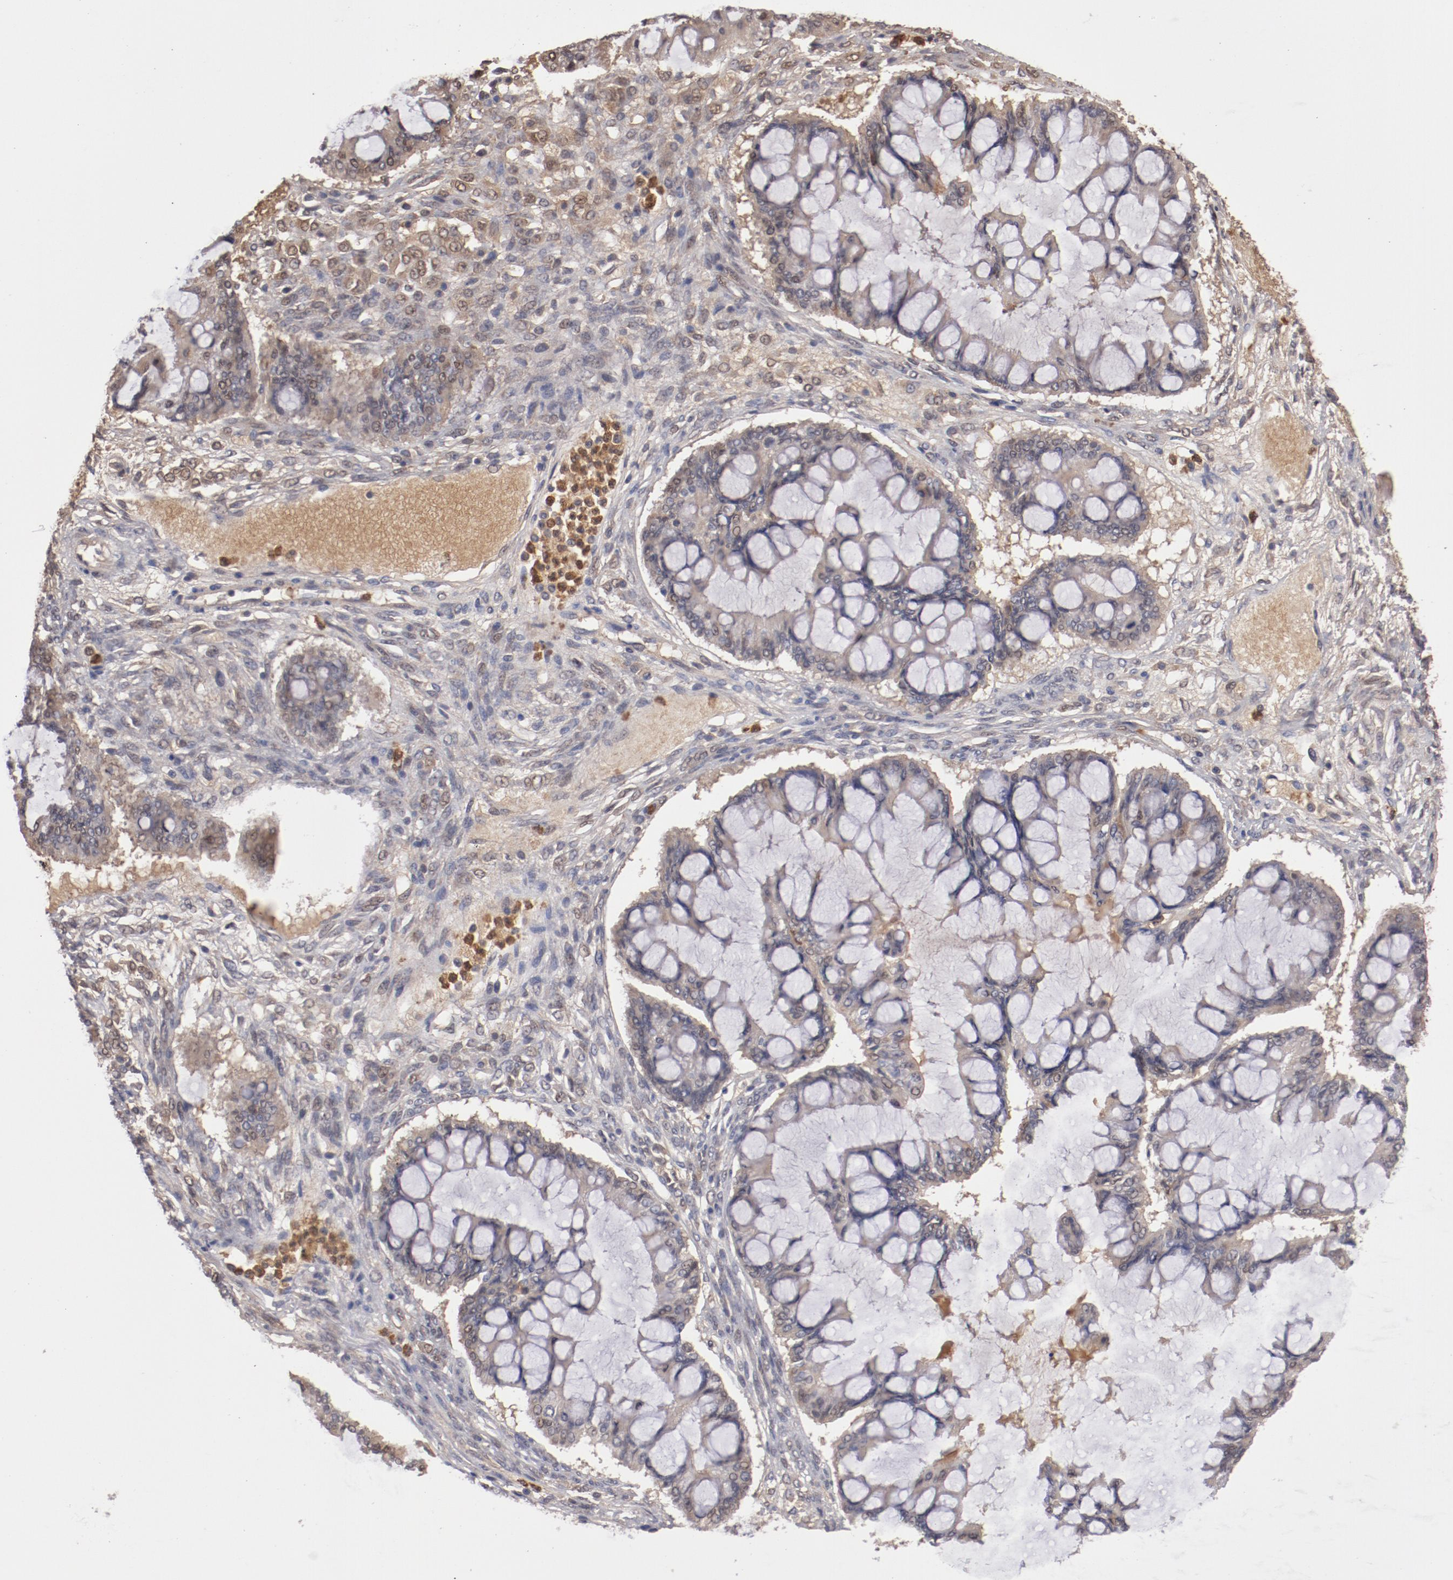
{"staining": {"intensity": "moderate", "quantity": ">75%", "location": "cytoplasmic/membranous,nuclear"}, "tissue": "ovarian cancer", "cell_type": "Tumor cells", "image_type": "cancer", "snomed": [{"axis": "morphology", "description": "Cystadenocarcinoma, mucinous, NOS"}, {"axis": "topography", "description": "Ovary"}], "caption": "Ovarian cancer was stained to show a protein in brown. There is medium levels of moderate cytoplasmic/membranous and nuclear expression in about >75% of tumor cells.", "gene": "SERPINA7", "patient": {"sex": "female", "age": 73}}